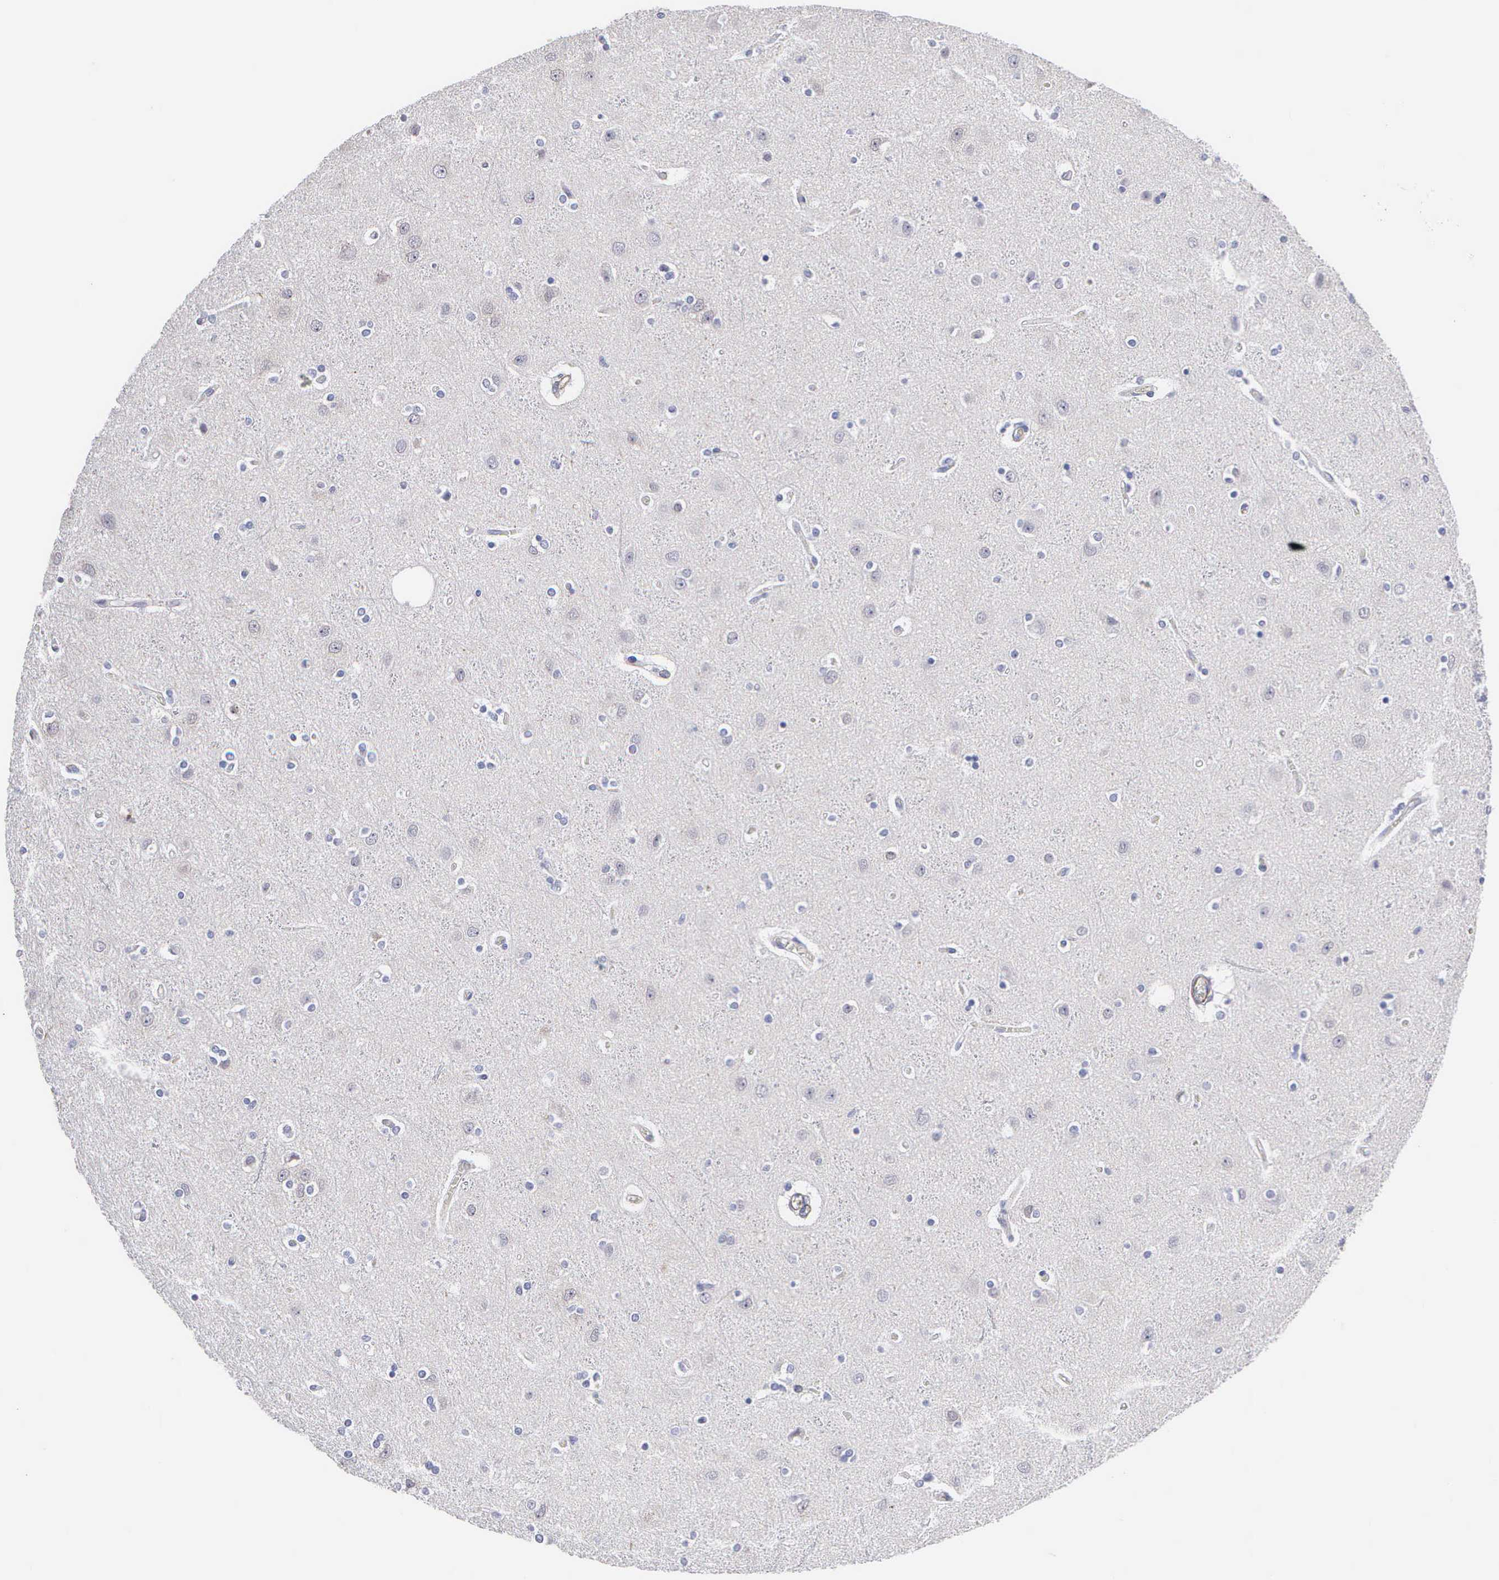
{"staining": {"intensity": "negative", "quantity": "none", "location": "none"}, "tissue": "cerebral cortex", "cell_type": "Endothelial cells", "image_type": "normal", "snomed": [{"axis": "morphology", "description": "Normal tissue, NOS"}, {"axis": "topography", "description": "Cerebral cortex"}], "caption": "IHC photomicrograph of benign human cerebral cortex stained for a protein (brown), which reveals no positivity in endothelial cells.", "gene": "ELFN2", "patient": {"sex": "female", "age": 54}}